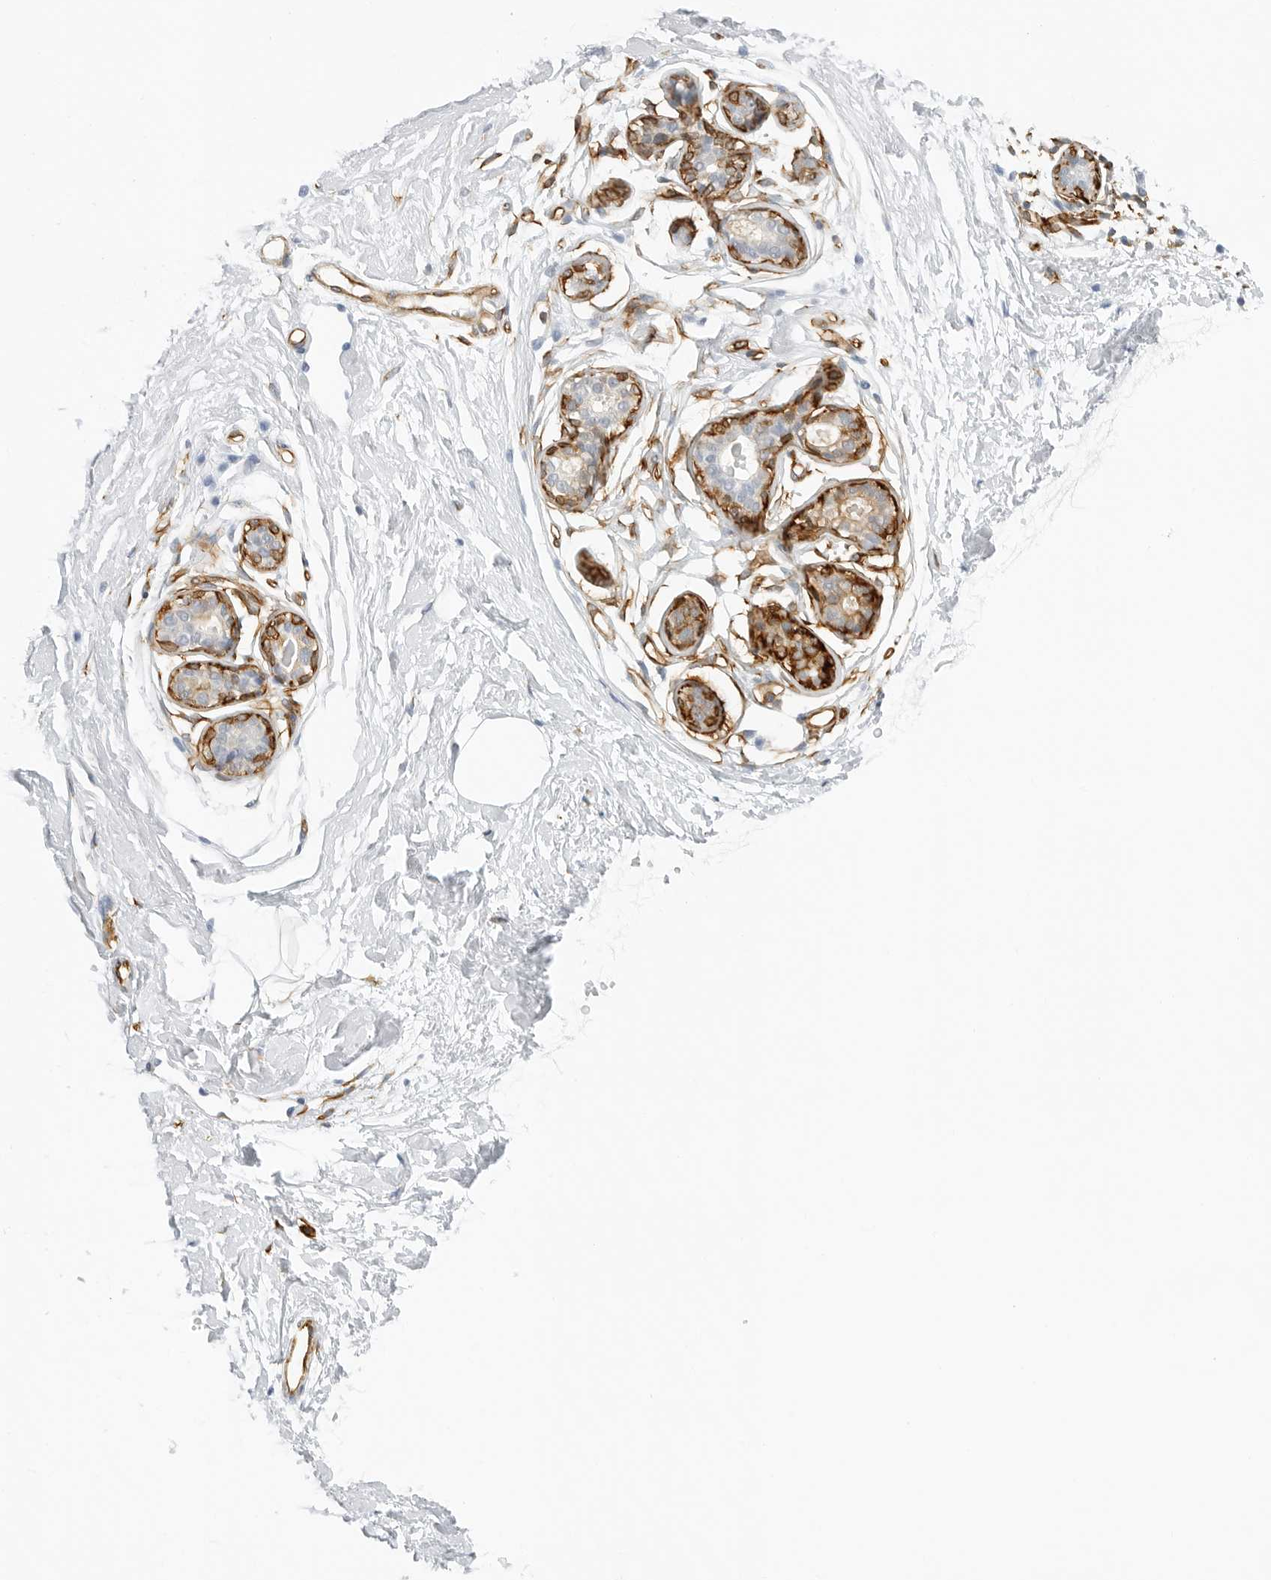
{"staining": {"intensity": "negative", "quantity": "none", "location": "none"}, "tissue": "breast", "cell_type": "Adipocytes", "image_type": "normal", "snomed": [{"axis": "morphology", "description": "Normal tissue, NOS"}, {"axis": "topography", "description": "Breast"}], "caption": "Immunohistochemistry (IHC) histopathology image of benign breast stained for a protein (brown), which shows no expression in adipocytes.", "gene": "NES", "patient": {"sex": "female", "age": 23}}